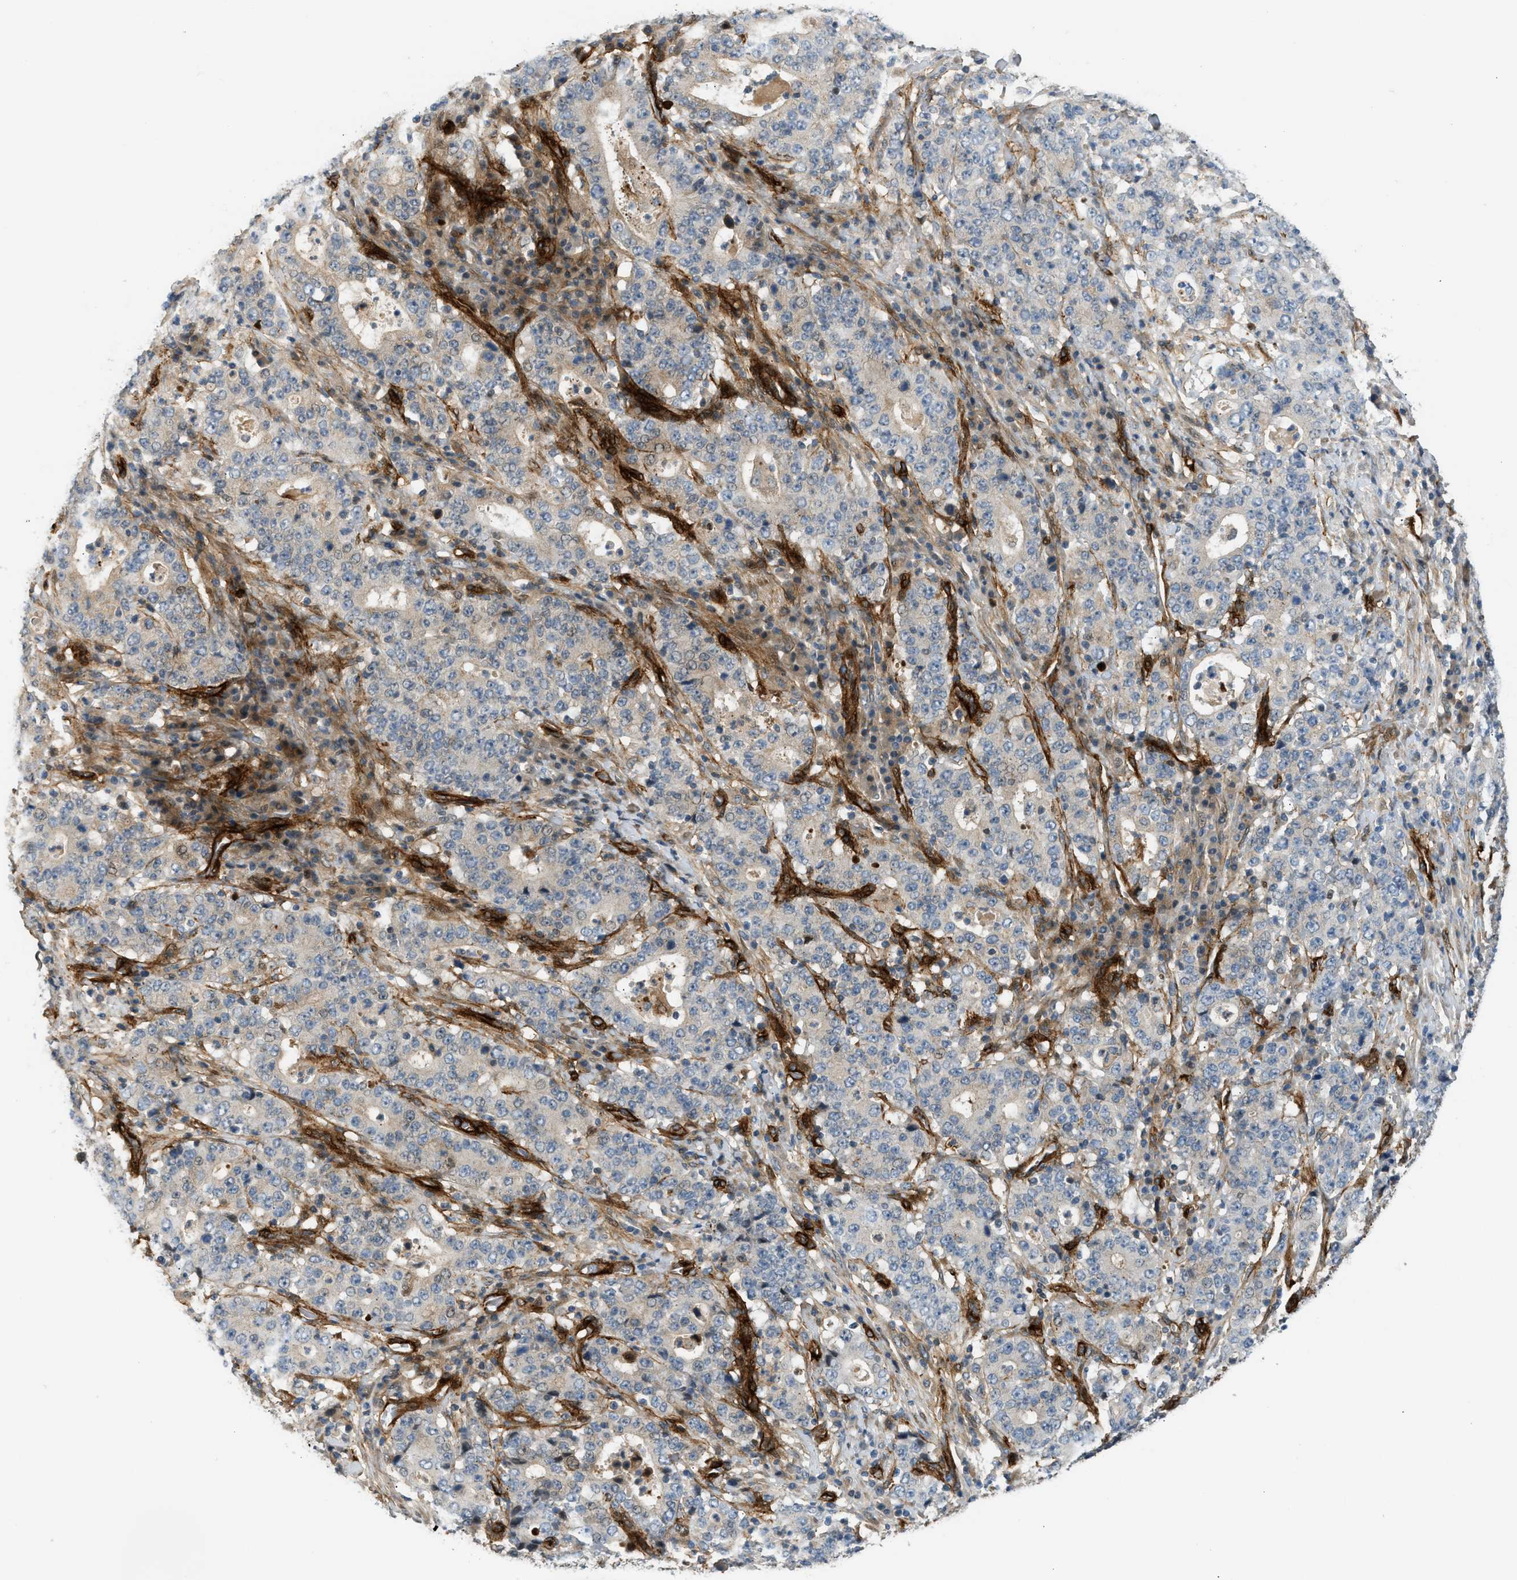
{"staining": {"intensity": "weak", "quantity": "<25%", "location": "cytoplasmic/membranous"}, "tissue": "stomach cancer", "cell_type": "Tumor cells", "image_type": "cancer", "snomed": [{"axis": "morphology", "description": "Normal tissue, NOS"}, {"axis": "morphology", "description": "Adenocarcinoma, NOS"}, {"axis": "topography", "description": "Stomach, upper"}, {"axis": "topography", "description": "Stomach"}], "caption": "Immunohistochemistry image of human stomach adenocarcinoma stained for a protein (brown), which reveals no positivity in tumor cells.", "gene": "EDNRA", "patient": {"sex": "male", "age": 59}}